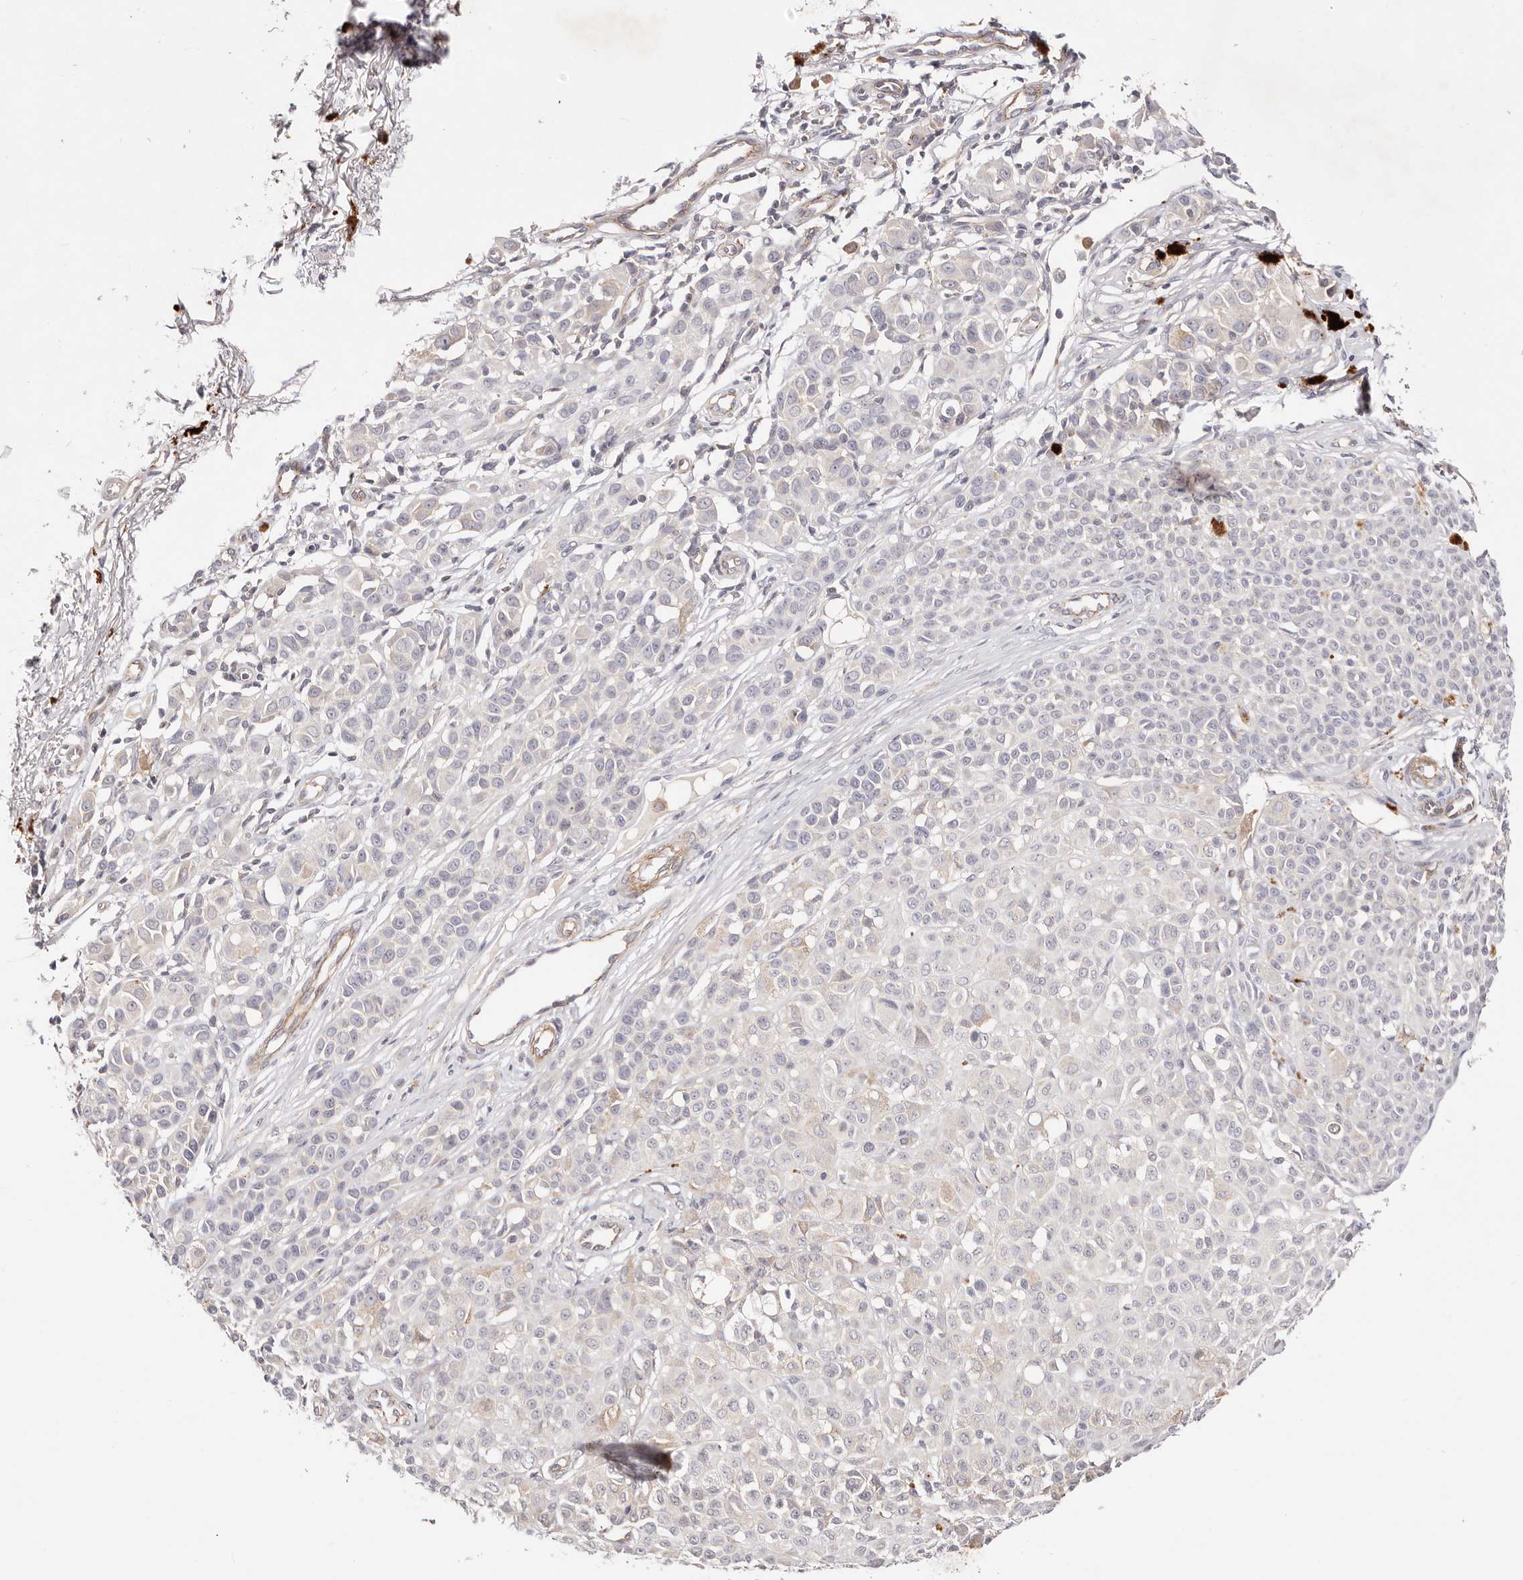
{"staining": {"intensity": "negative", "quantity": "none", "location": "none"}, "tissue": "melanoma", "cell_type": "Tumor cells", "image_type": "cancer", "snomed": [{"axis": "morphology", "description": "Malignant melanoma, NOS"}, {"axis": "topography", "description": "Skin of leg"}], "caption": "IHC photomicrograph of malignant melanoma stained for a protein (brown), which displays no staining in tumor cells. (Immunohistochemistry (ihc), brightfield microscopy, high magnification).", "gene": "SLC35B2", "patient": {"sex": "female", "age": 72}}